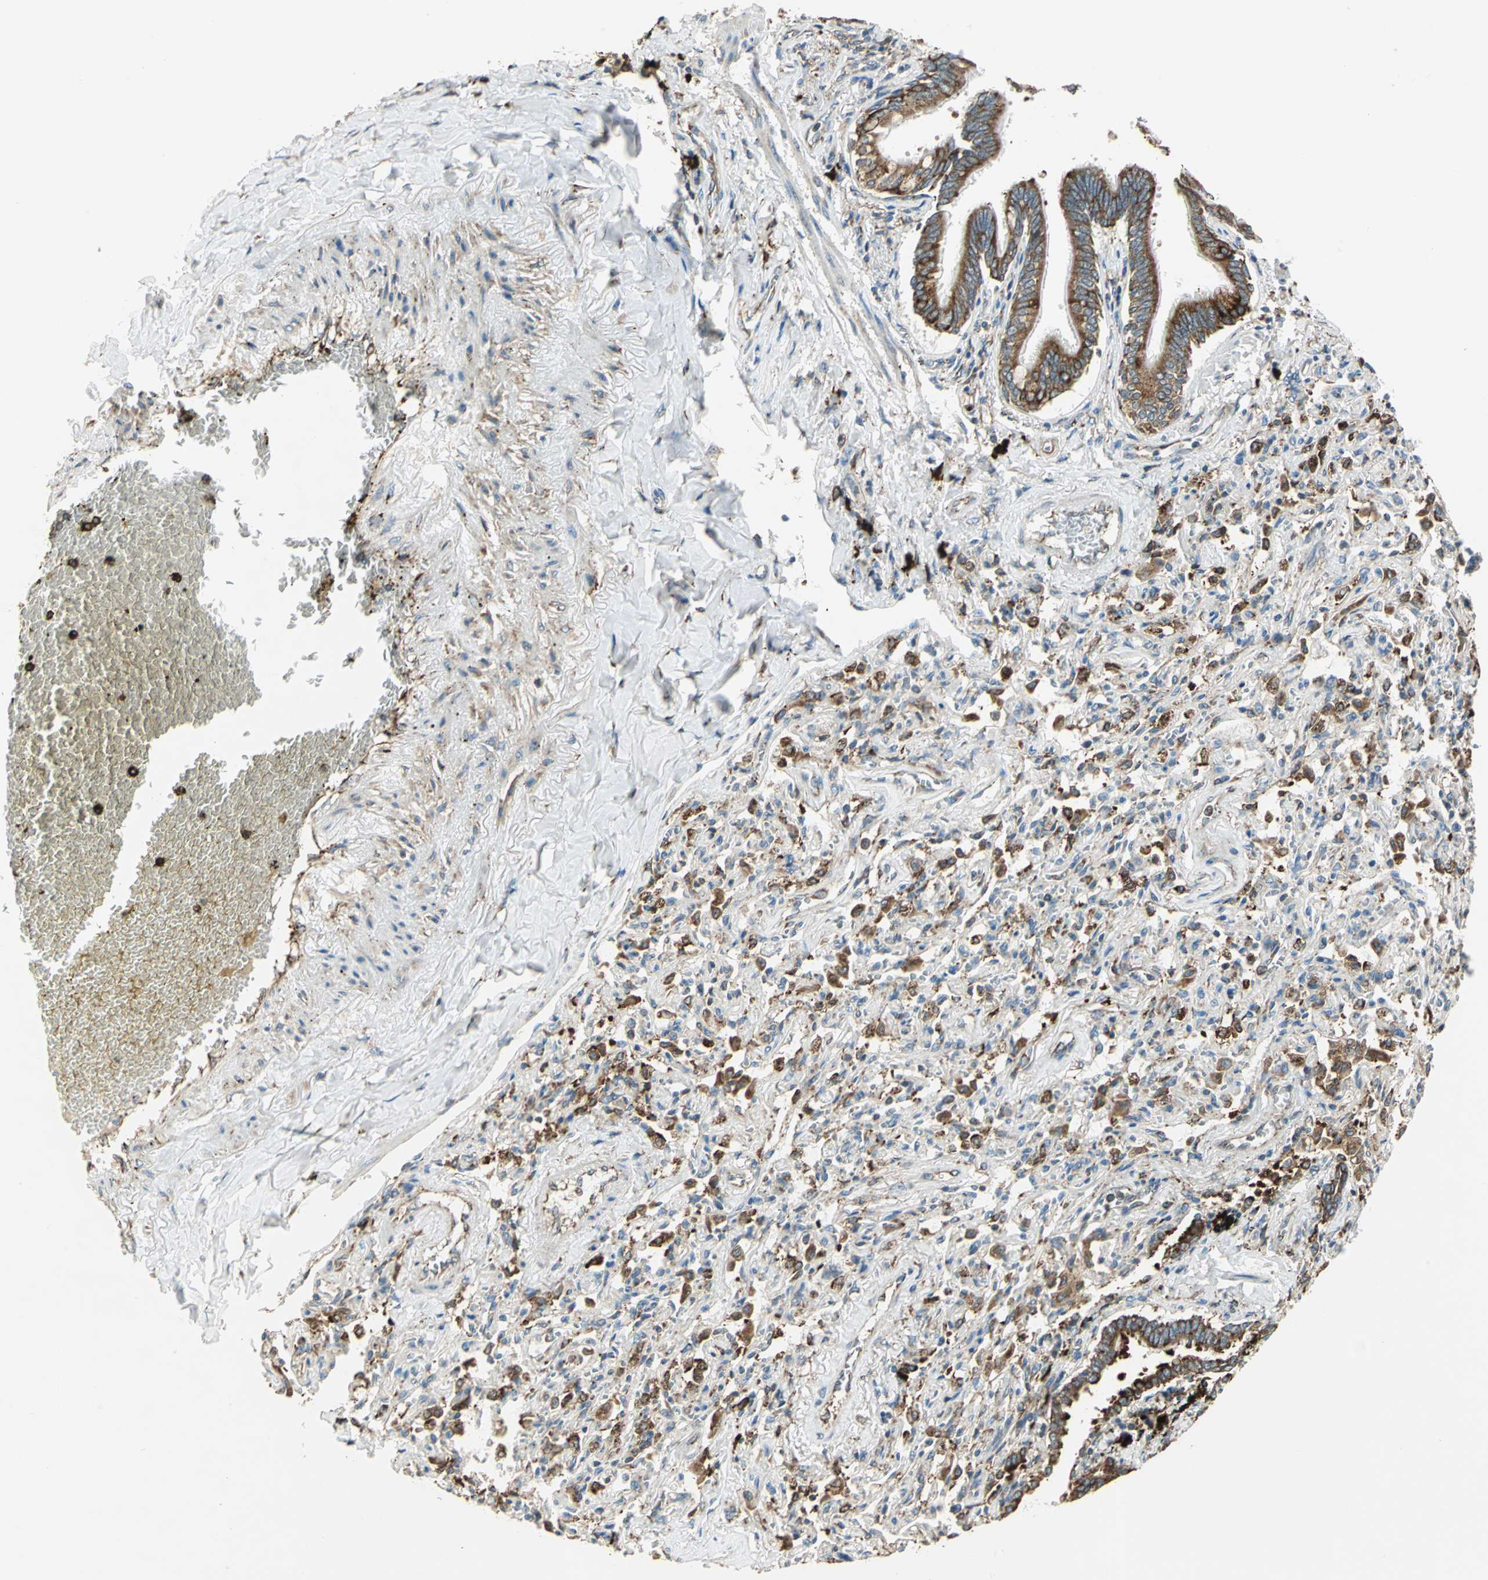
{"staining": {"intensity": "strong", "quantity": ">75%", "location": "cytoplasmic/membranous"}, "tissue": "bronchus", "cell_type": "Respiratory epithelial cells", "image_type": "normal", "snomed": [{"axis": "morphology", "description": "Normal tissue, NOS"}, {"axis": "topography", "description": "Lung"}], "caption": "Respiratory epithelial cells demonstrate high levels of strong cytoplasmic/membranous expression in approximately >75% of cells in benign bronchus. The staining was performed using DAB (3,3'-diaminobenzidine) to visualize the protein expression in brown, while the nuclei were stained in blue with hematoxylin (Magnification: 20x).", "gene": "PDIA4", "patient": {"sex": "male", "age": 64}}